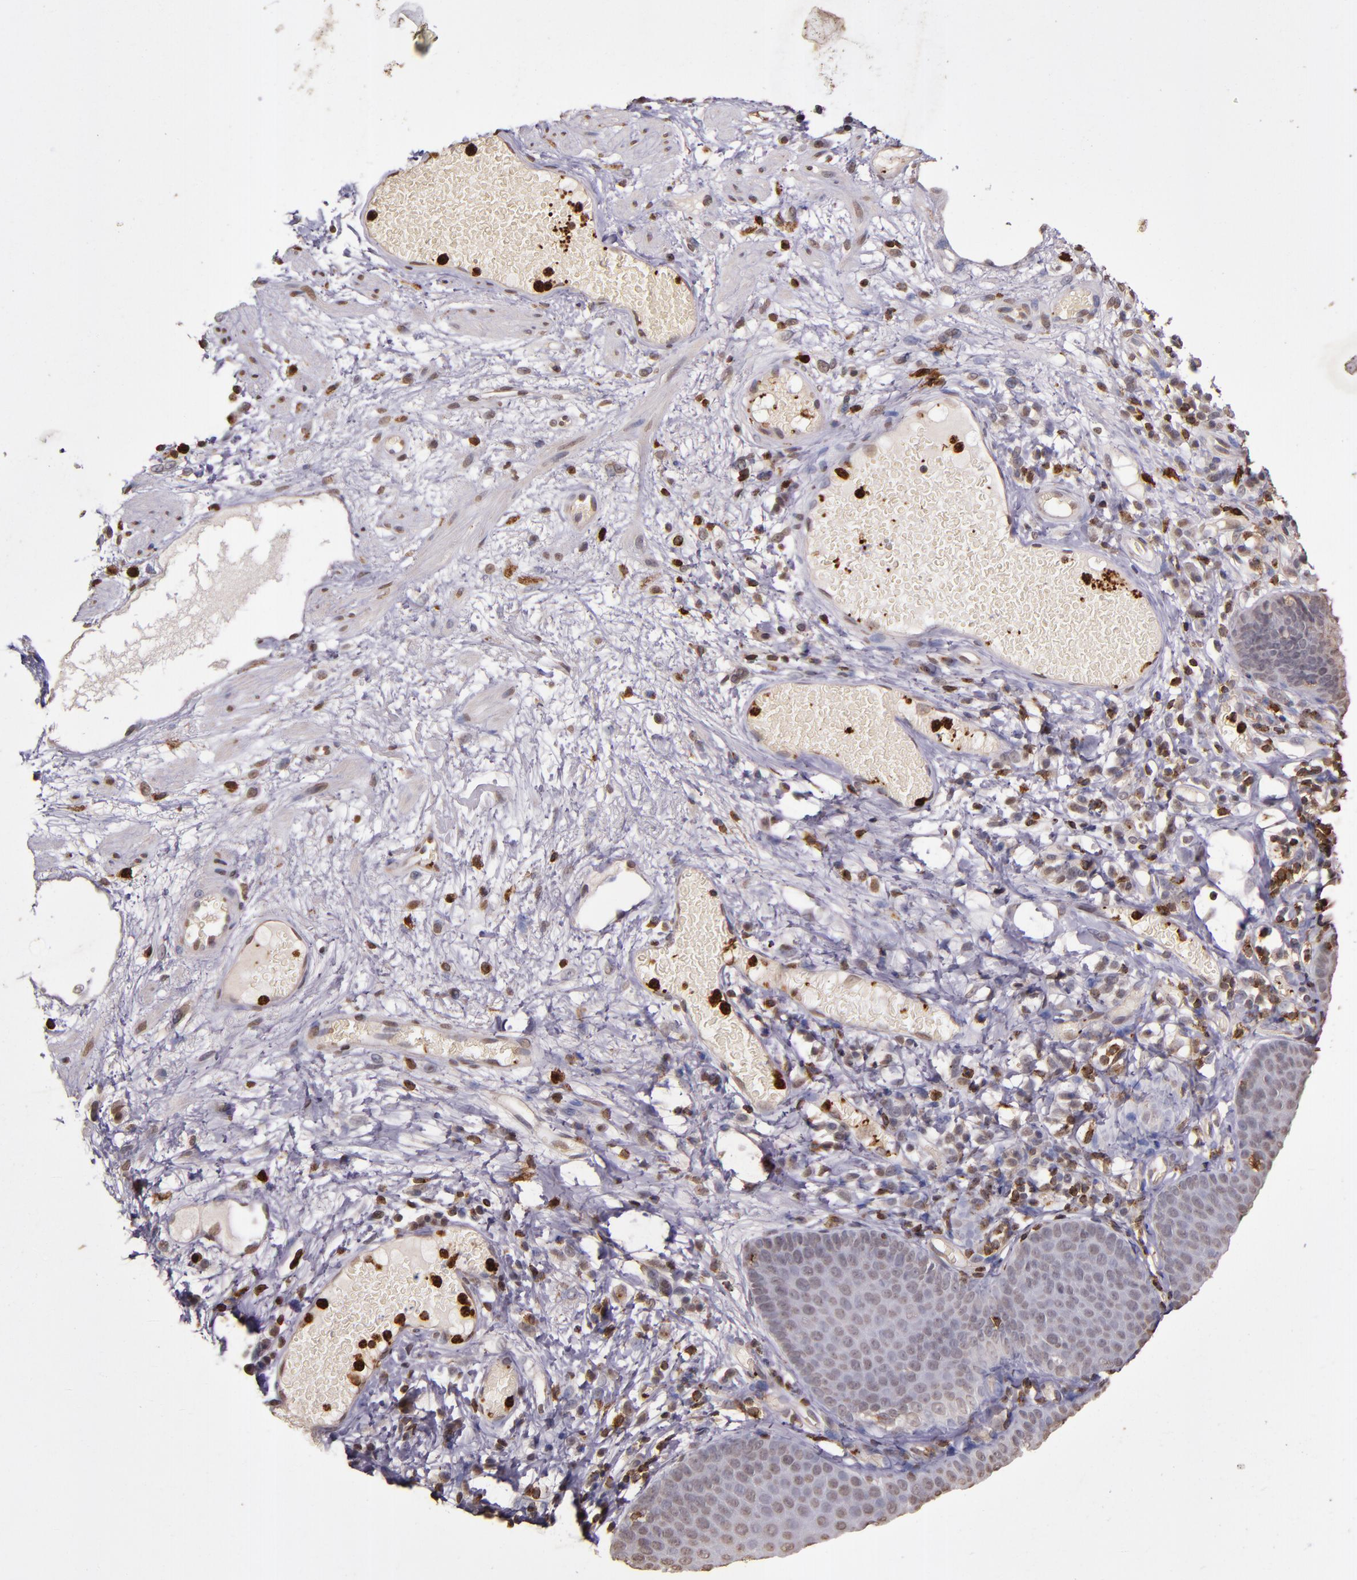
{"staining": {"intensity": "negative", "quantity": "none", "location": "none"}, "tissue": "skin", "cell_type": "Epidermal cells", "image_type": "normal", "snomed": [{"axis": "morphology", "description": "Normal tissue, NOS"}, {"axis": "morphology", "description": "Hemorrhoids"}, {"axis": "morphology", "description": "Inflammation, NOS"}, {"axis": "topography", "description": "Anal"}], "caption": "This is an immunohistochemistry image of benign skin. There is no expression in epidermal cells.", "gene": "SLC2A3", "patient": {"sex": "male", "age": 60}}